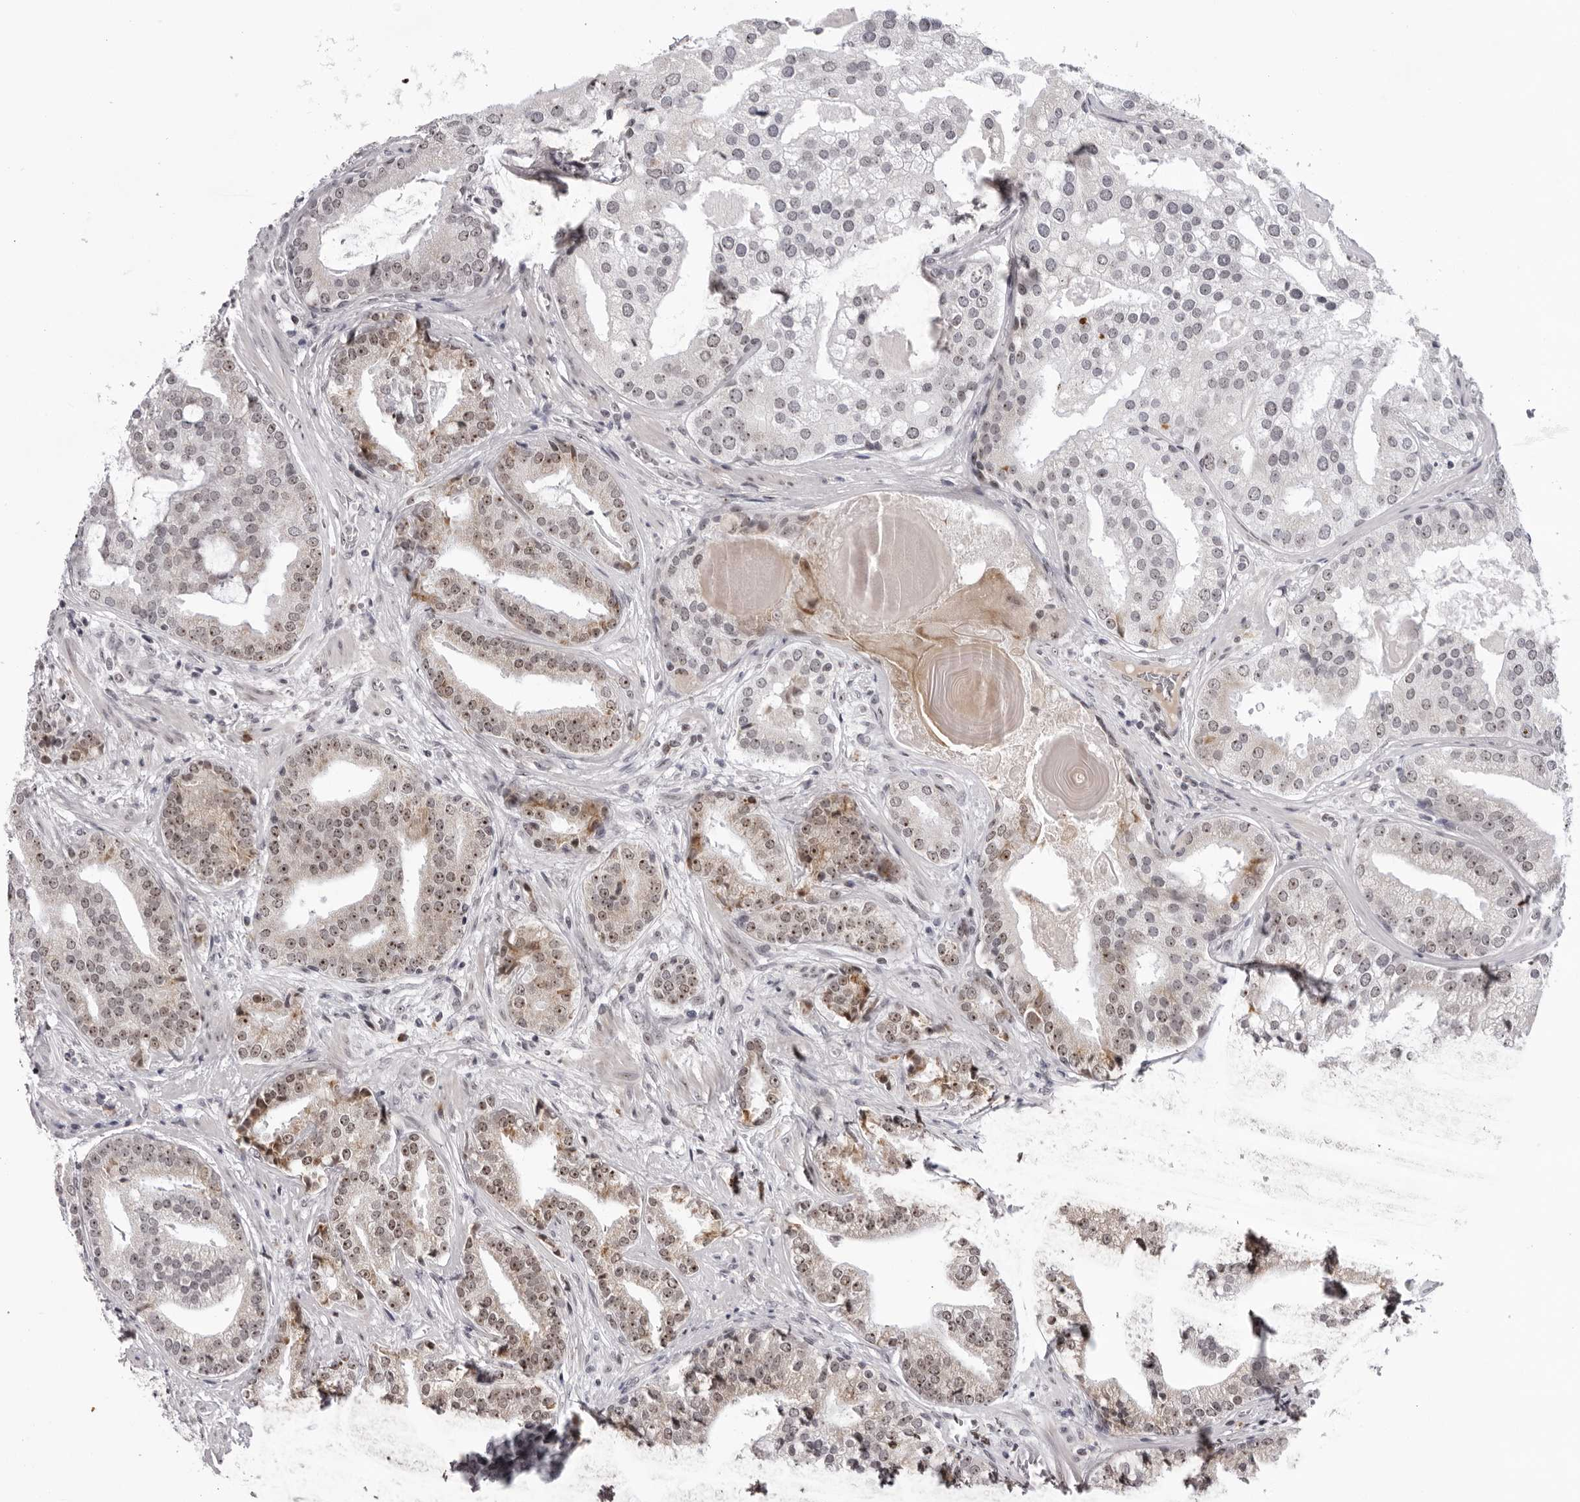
{"staining": {"intensity": "moderate", "quantity": ">75%", "location": "nuclear"}, "tissue": "prostate cancer", "cell_type": "Tumor cells", "image_type": "cancer", "snomed": [{"axis": "morphology", "description": "Adenocarcinoma, Low grade"}, {"axis": "topography", "description": "Prostate"}], "caption": "Immunohistochemical staining of human prostate cancer exhibits medium levels of moderate nuclear protein expression in about >75% of tumor cells. The protein of interest is shown in brown color, while the nuclei are stained blue.", "gene": "EXOSC10", "patient": {"sex": "male", "age": 67}}